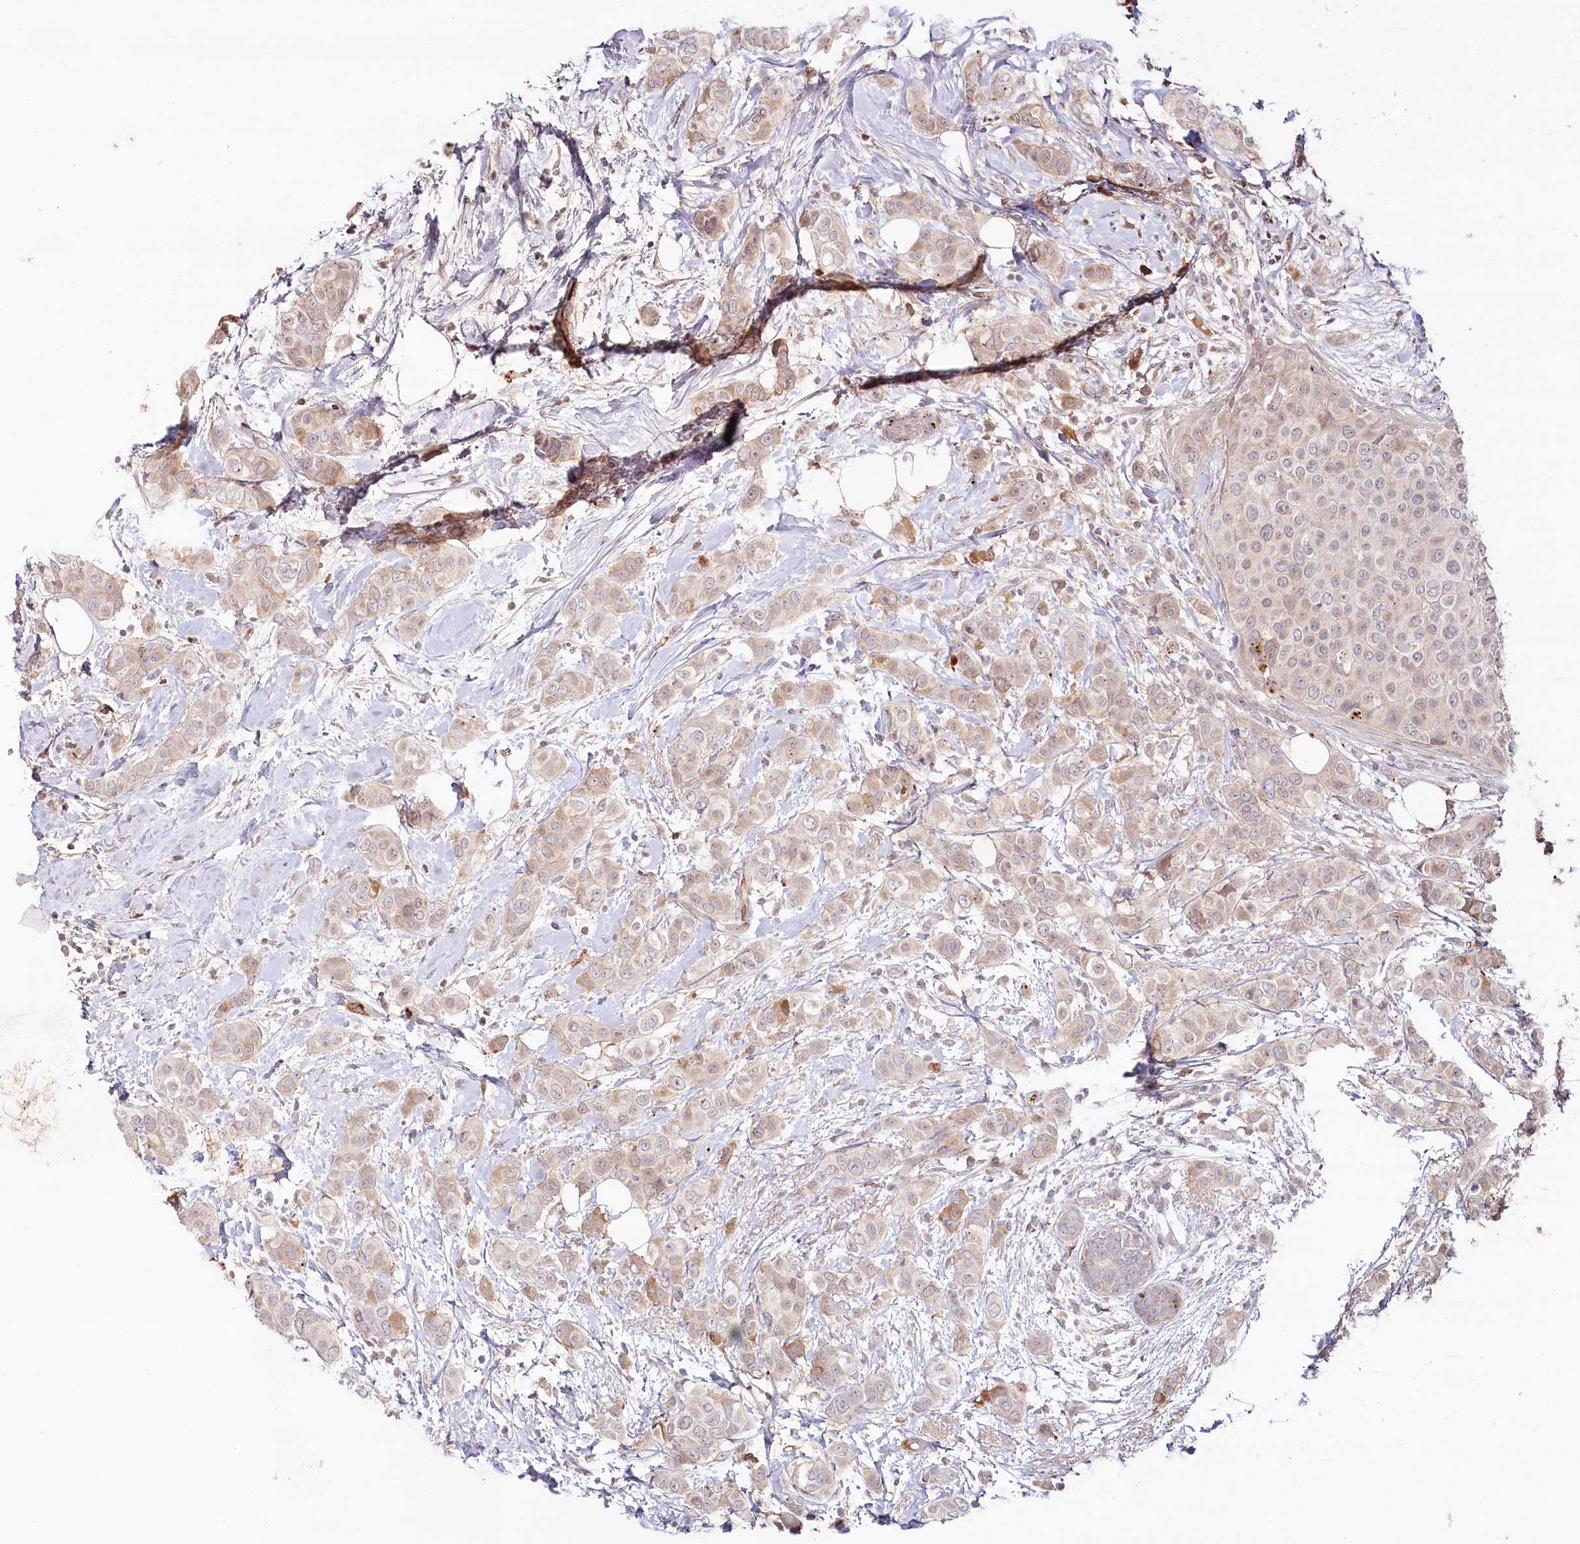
{"staining": {"intensity": "weak", "quantity": ">75%", "location": "cytoplasmic/membranous"}, "tissue": "breast cancer", "cell_type": "Tumor cells", "image_type": "cancer", "snomed": [{"axis": "morphology", "description": "Lobular carcinoma"}, {"axis": "topography", "description": "Breast"}], "caption": "Protein positivity by immunohistochemistry displays weak cytoplasmic/membranous staining in about >75% of tumor cells in breast cancer (lobular carcinoma).", "gene": "PSAPL1", "patient": {"sex": "female", "age": 51}}